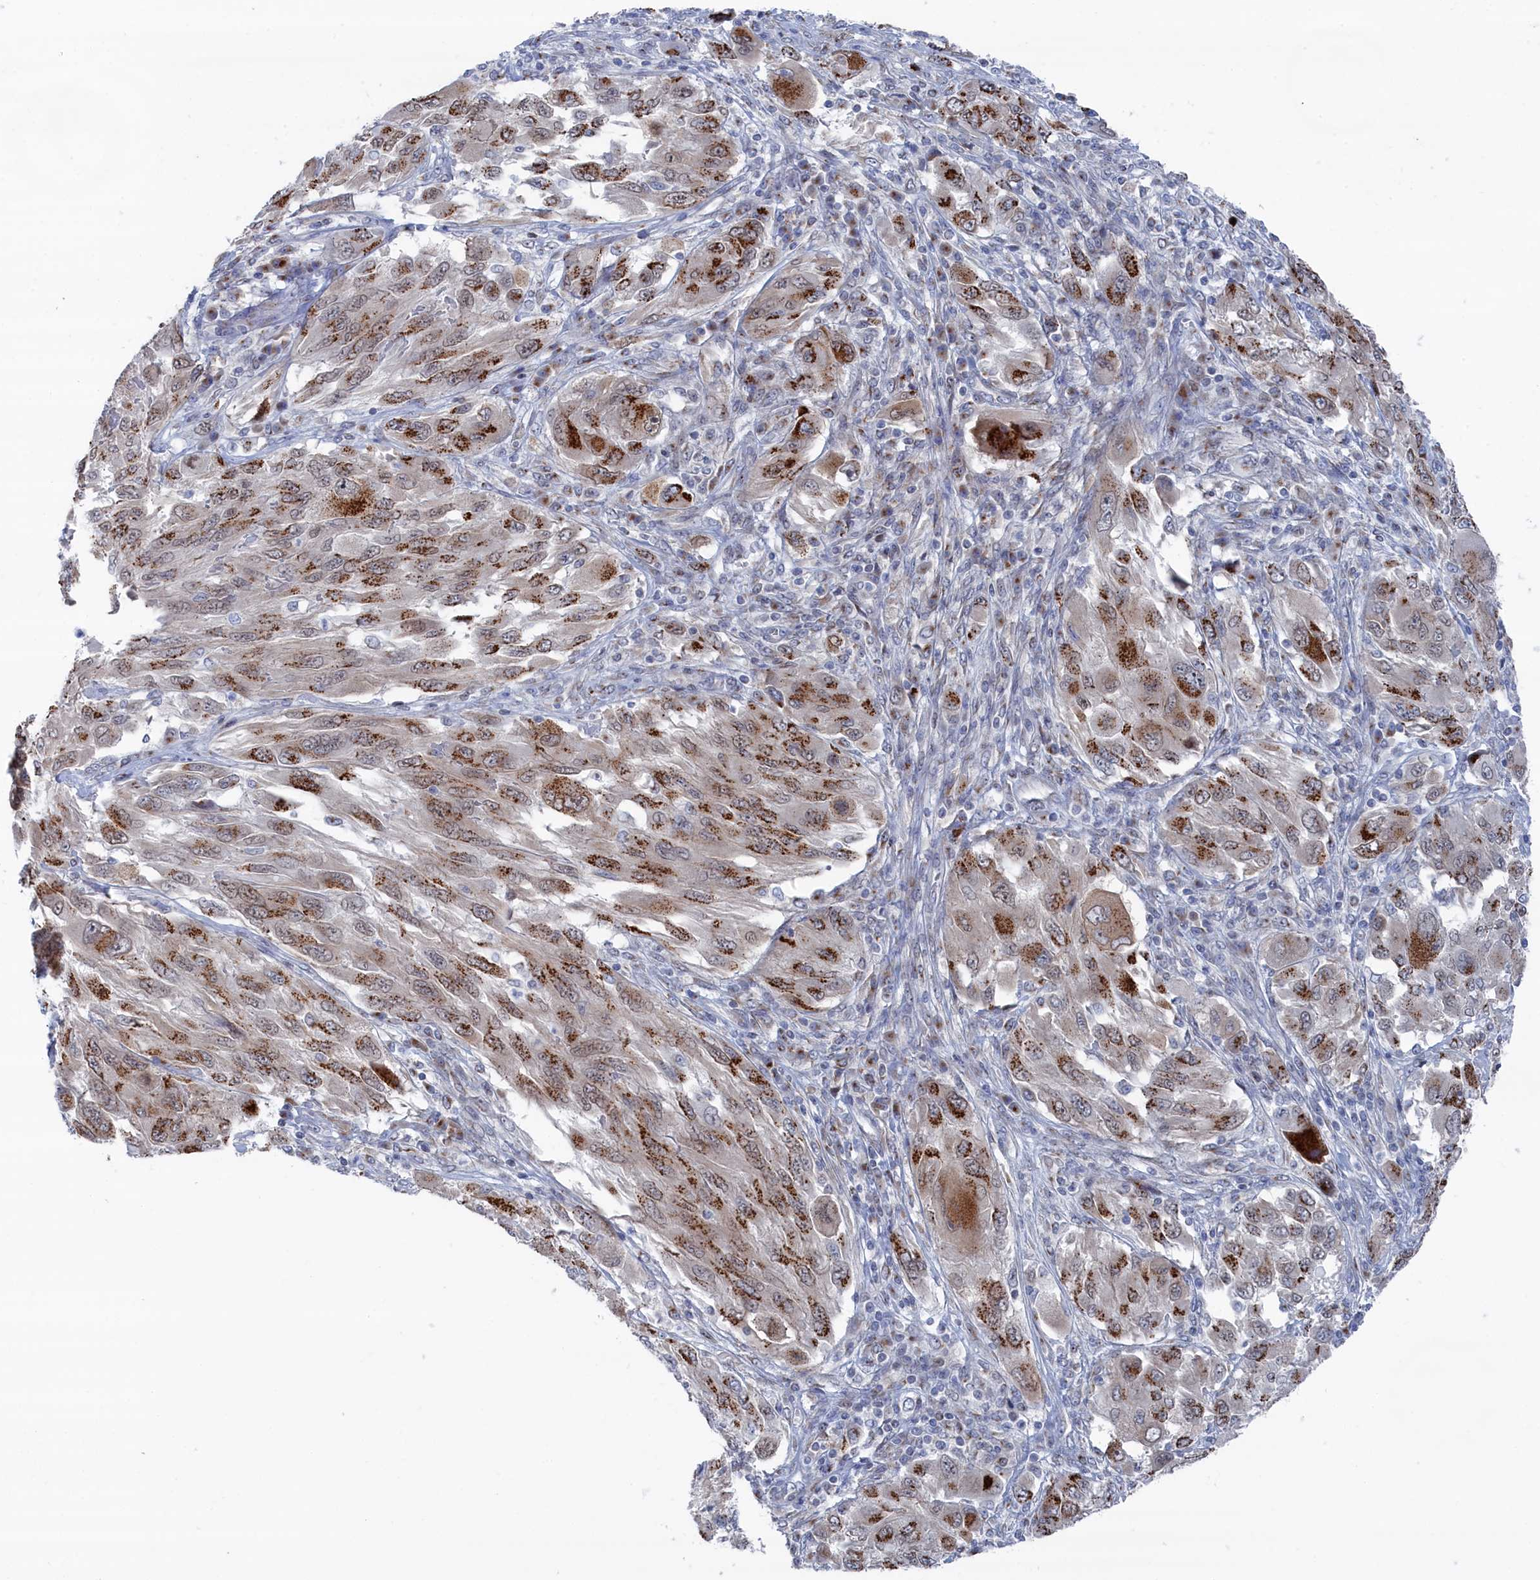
{"staining": {"intensity": "moderate", "quantity": ">75%", "location": "cytoplasmic/membranous"}, "tissue": "melanoma", "cell_type": "Tumor cells", "image_type": "cancer", "snomed": [{"axis": "morphology", "description": "Malignant melanoma, NOS"}, {"axis": "topography", "description": "Skin"}], "caption": "Immunohistochemical staining of melanoma reveals medium levels of moderate cytoplasmic/membranous expression in approximately >75% of tumor cells. The staining is performed using DAB brown chromogen to label protein expression. The nuclei are counter-stained blue using hematoxylin.", "gene": "IRX1", "patient": {"sex": "female", "age": 91}}